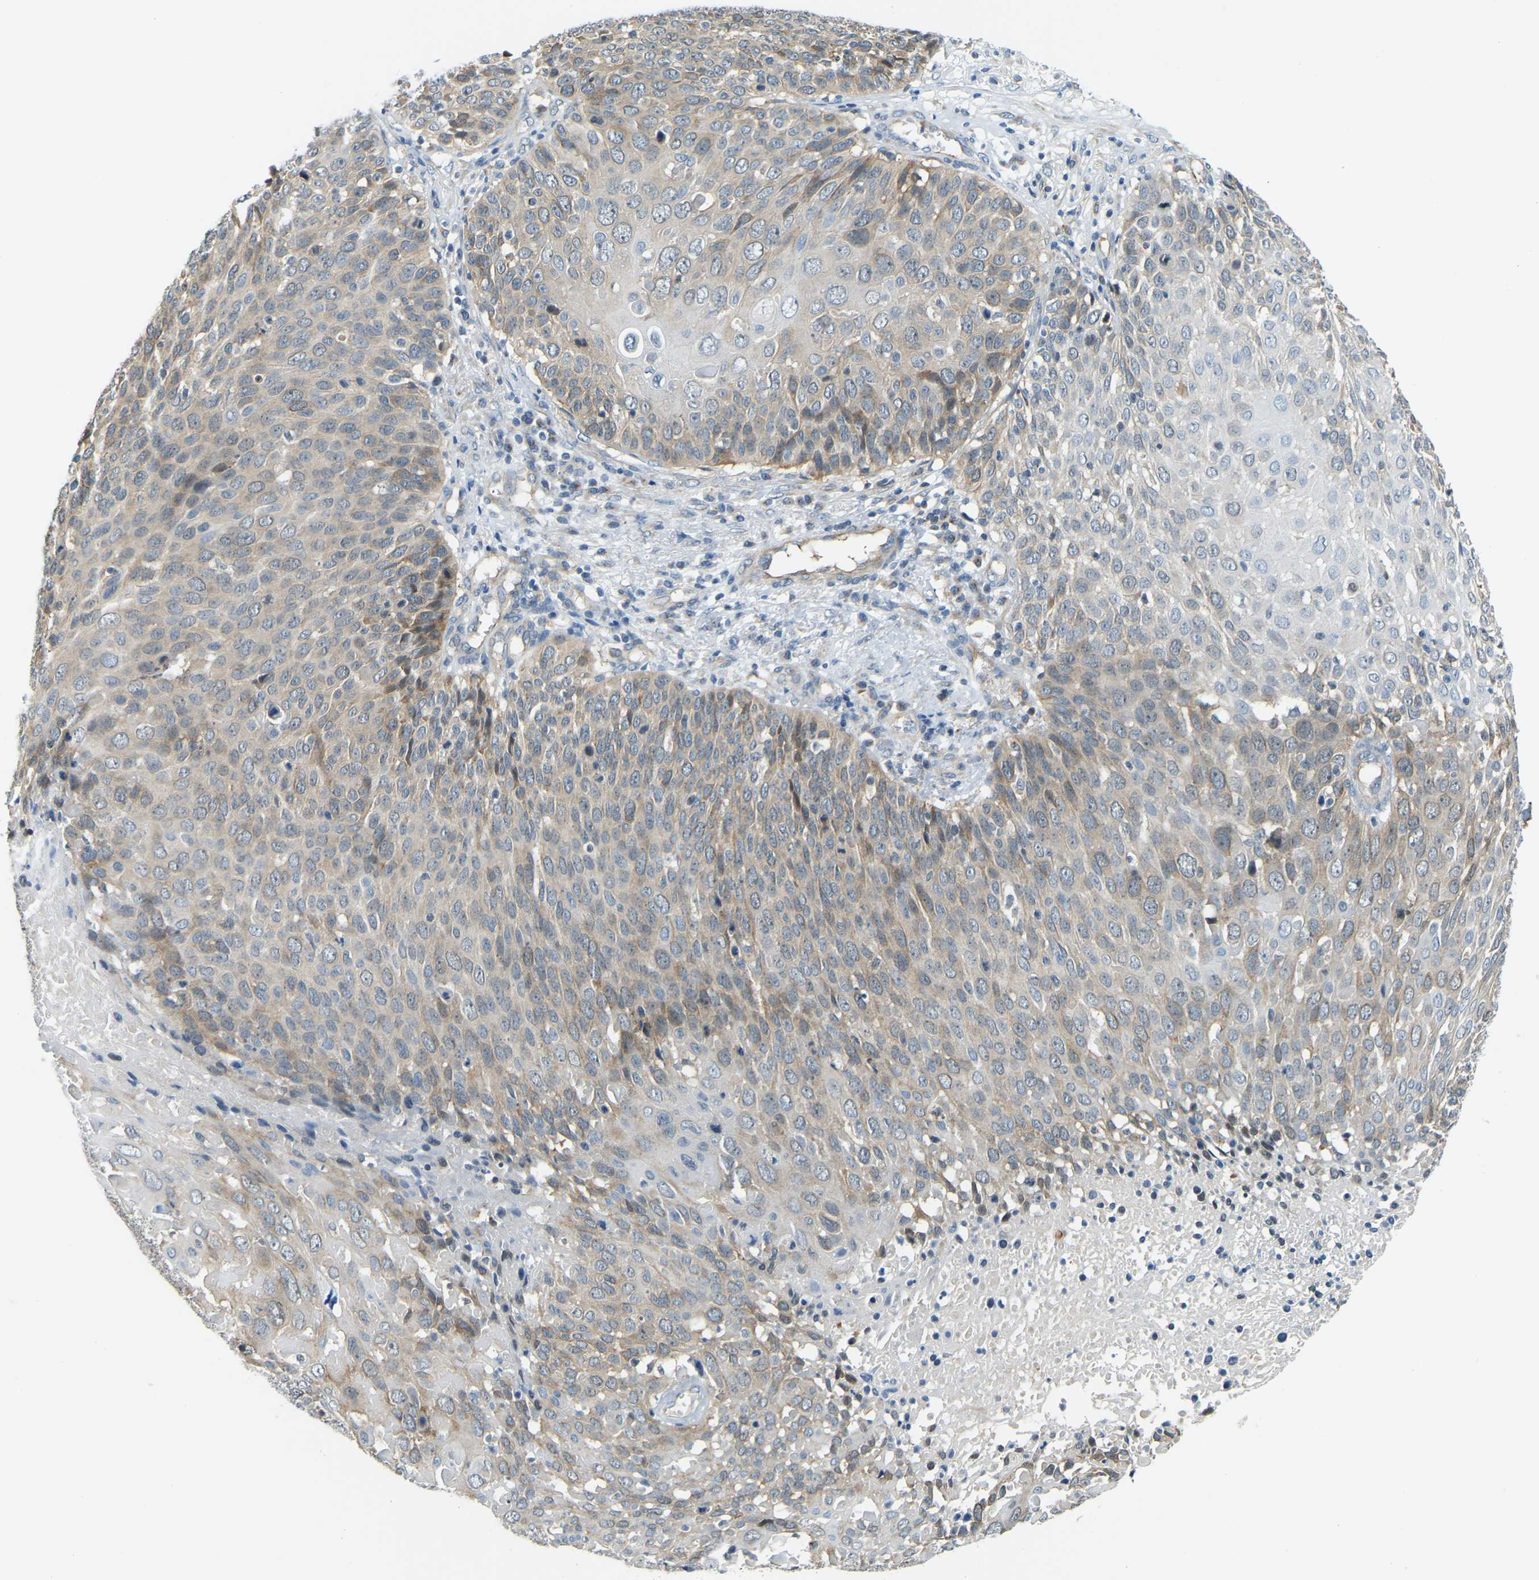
{"staining": {"intensity": "weak", "quantity": "25%-75%", "location": "cytoplasmic/membranous"}, "tissue": "cervical cancer", "cell_type": "Tumor cells", "image_type": "cancer", "snomed": [{"axis": "morphology", "description": "Squamous cell carcinoma, NOS"}, {"axis": "topography", "description": "Cervix"}], "caption": "About 25%-75% of tumor cells in cervical cancer demonstrate weak cytoplasmic/membranous protein staining as visualized by brown immunohistochemical staining.", "gene": "NME8", "patient": {"sex": "female", "age": 74}}